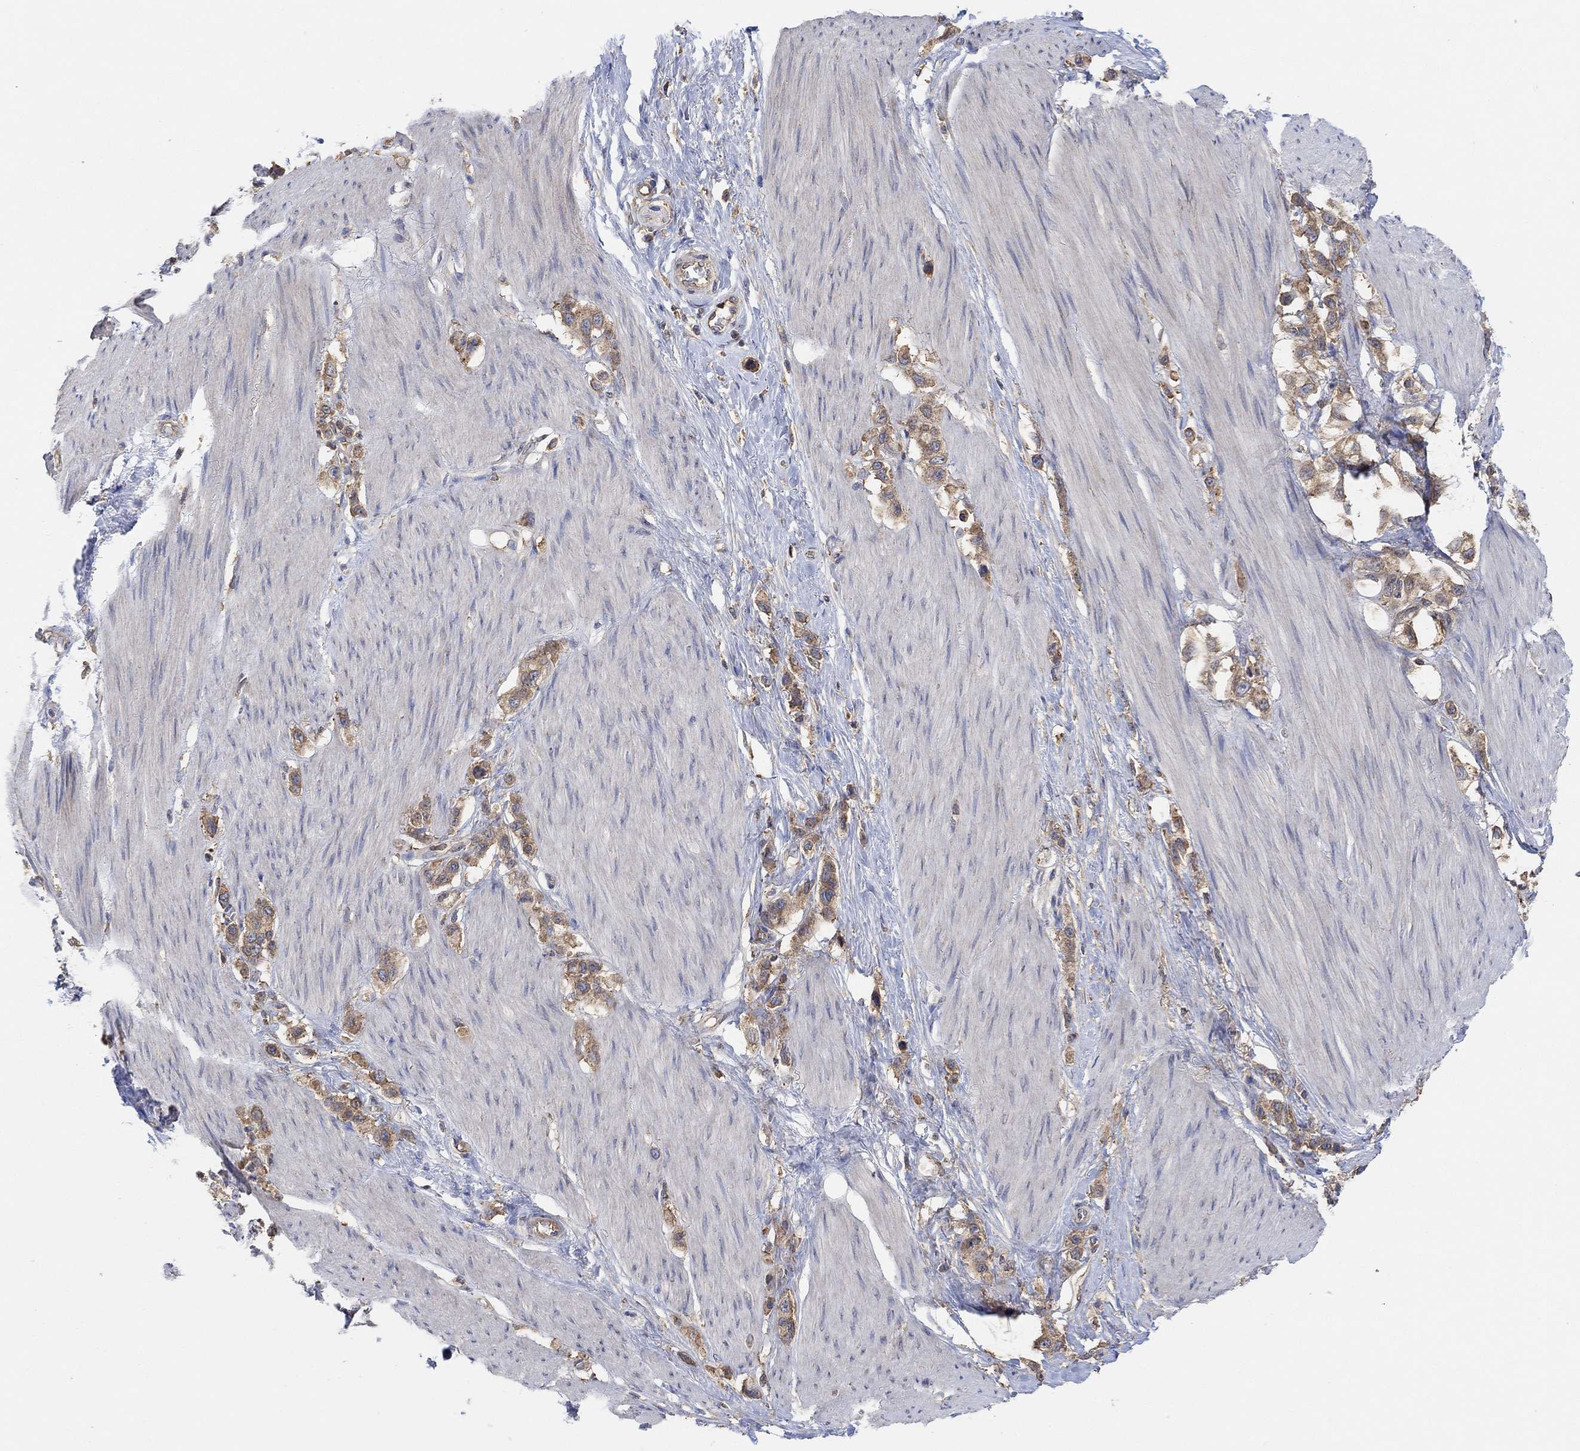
{"staining": {"intensity": "weak", "quantity": ">75%", "location": "cytoplasmic/membranous"}, "tissue": "stomach cancer", "cell_type": "Tumor cells", "image_type": "cancer", "snomed": [{"axis": "morphology", "description": "Normal tissue, NOS"}, {"axis": "morphology", "description": "Adenocarcinoma, NOS"}, {"axis": "morphology", "description": "Adenocarcinoma, High grade"}, {"axis": "topography", "description": "Stomach, upper"}, {"axis": "topography", "description": "Stomach"}], "caption": "Immunohistochemical staining of stomach adenocarcinoma demonstrates low levels of weak cytoplasmic/membranous positivity in approximately >75% of tumor cells.", "gene": "BLOC1S3", "patient": {"sex": "female", "age": 65}}